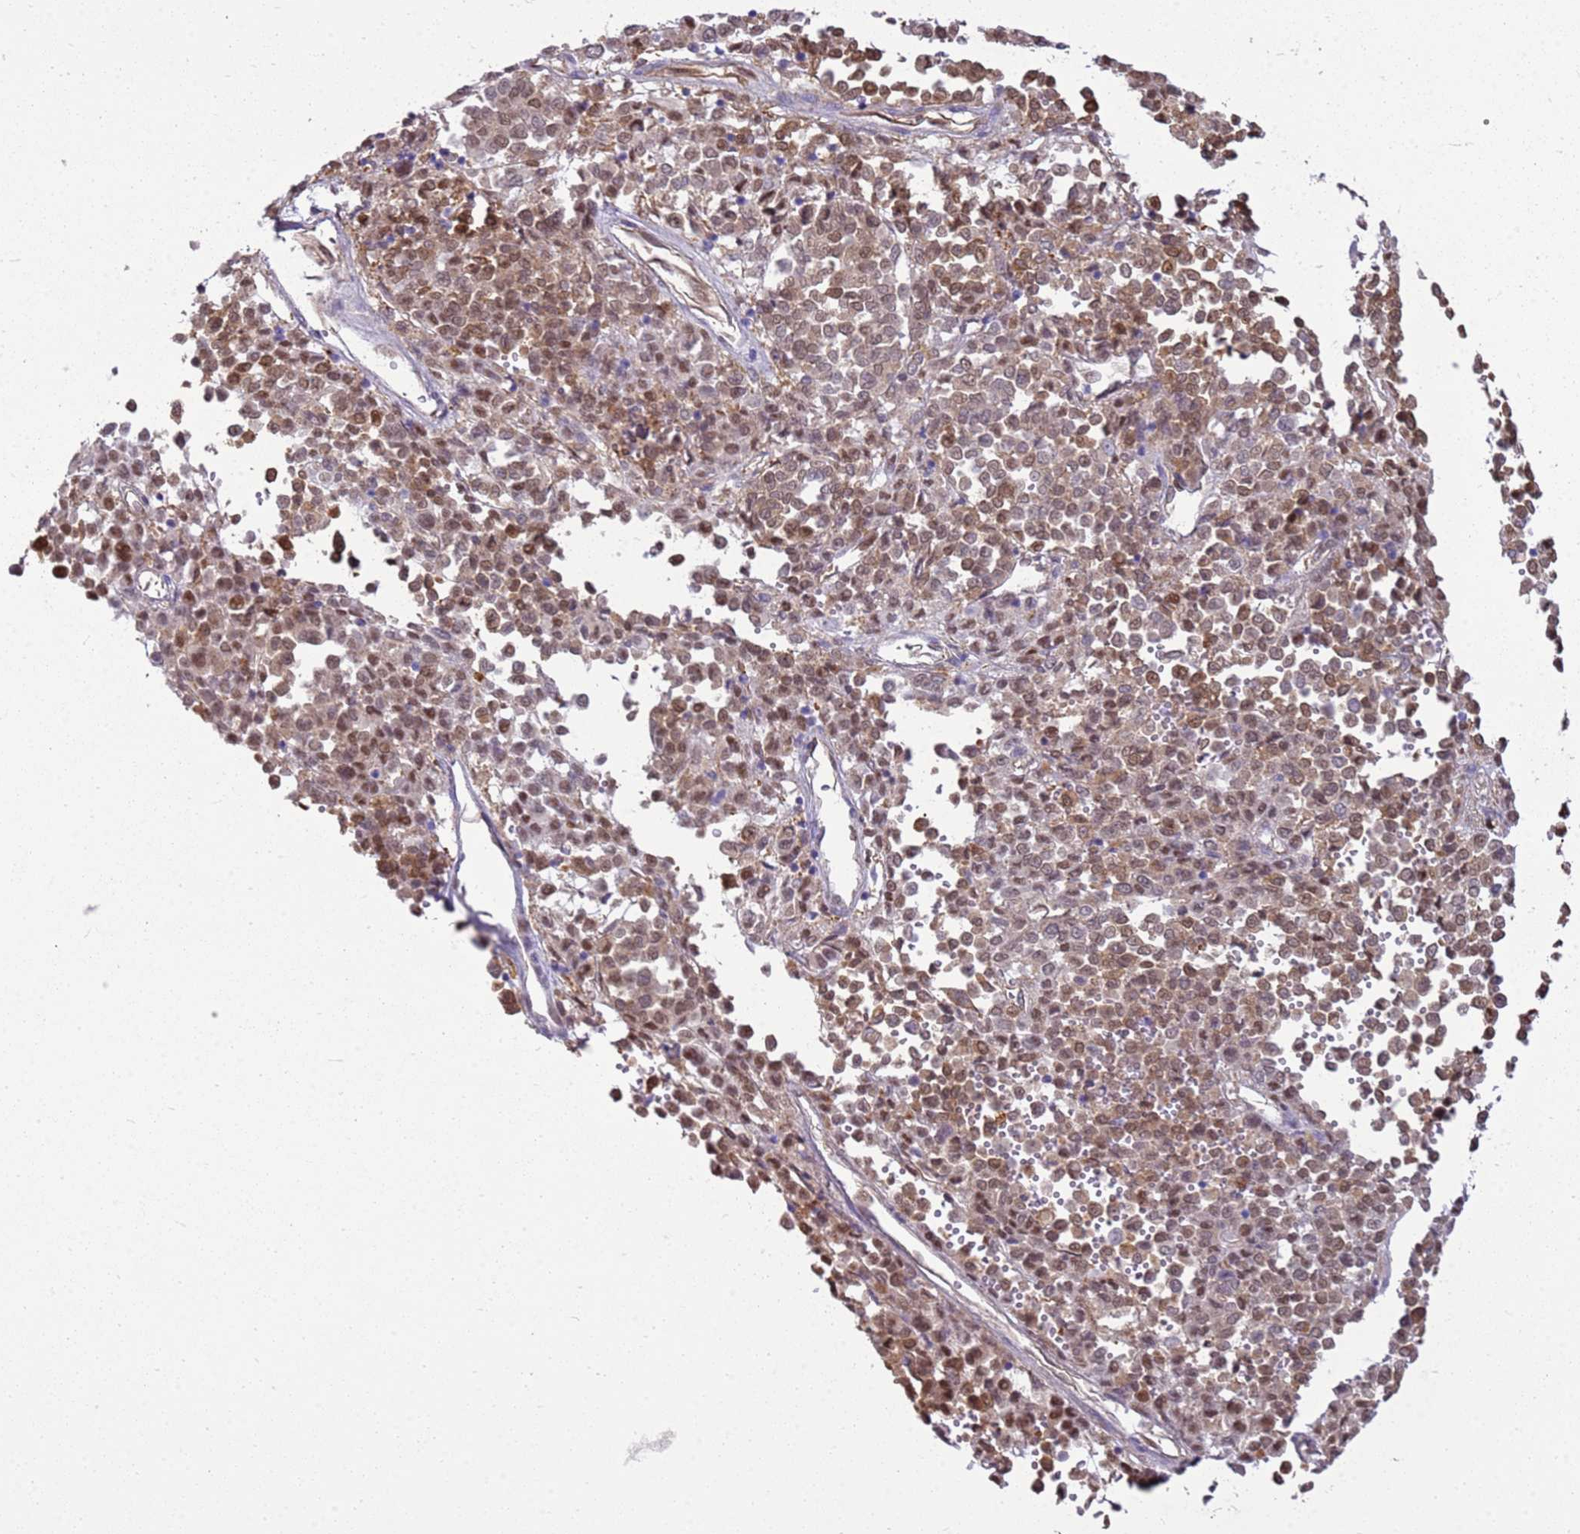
{"staining": {"intensity": "weak", "quantity": ">75%", "location": "cytoplasmic/membranous,nuclear"}, "tissue": "melanoma", "cell_type": "Tumor cells", "image_type": "cancer", "snomed": [{"axis": "morphology", "description": "Malignant melanoma, Metastatic site"}, {"axis": "topography", "description": "Pancreas"}], "caption": "Melanoma tissue exhibits weak cytoplasmic/membranous and nuclear expression in approximately >75% of tumor cells Nuclei are stained in blue.", "gene": "YWHAE", "patient": {"sex": "female", "age": 30}}